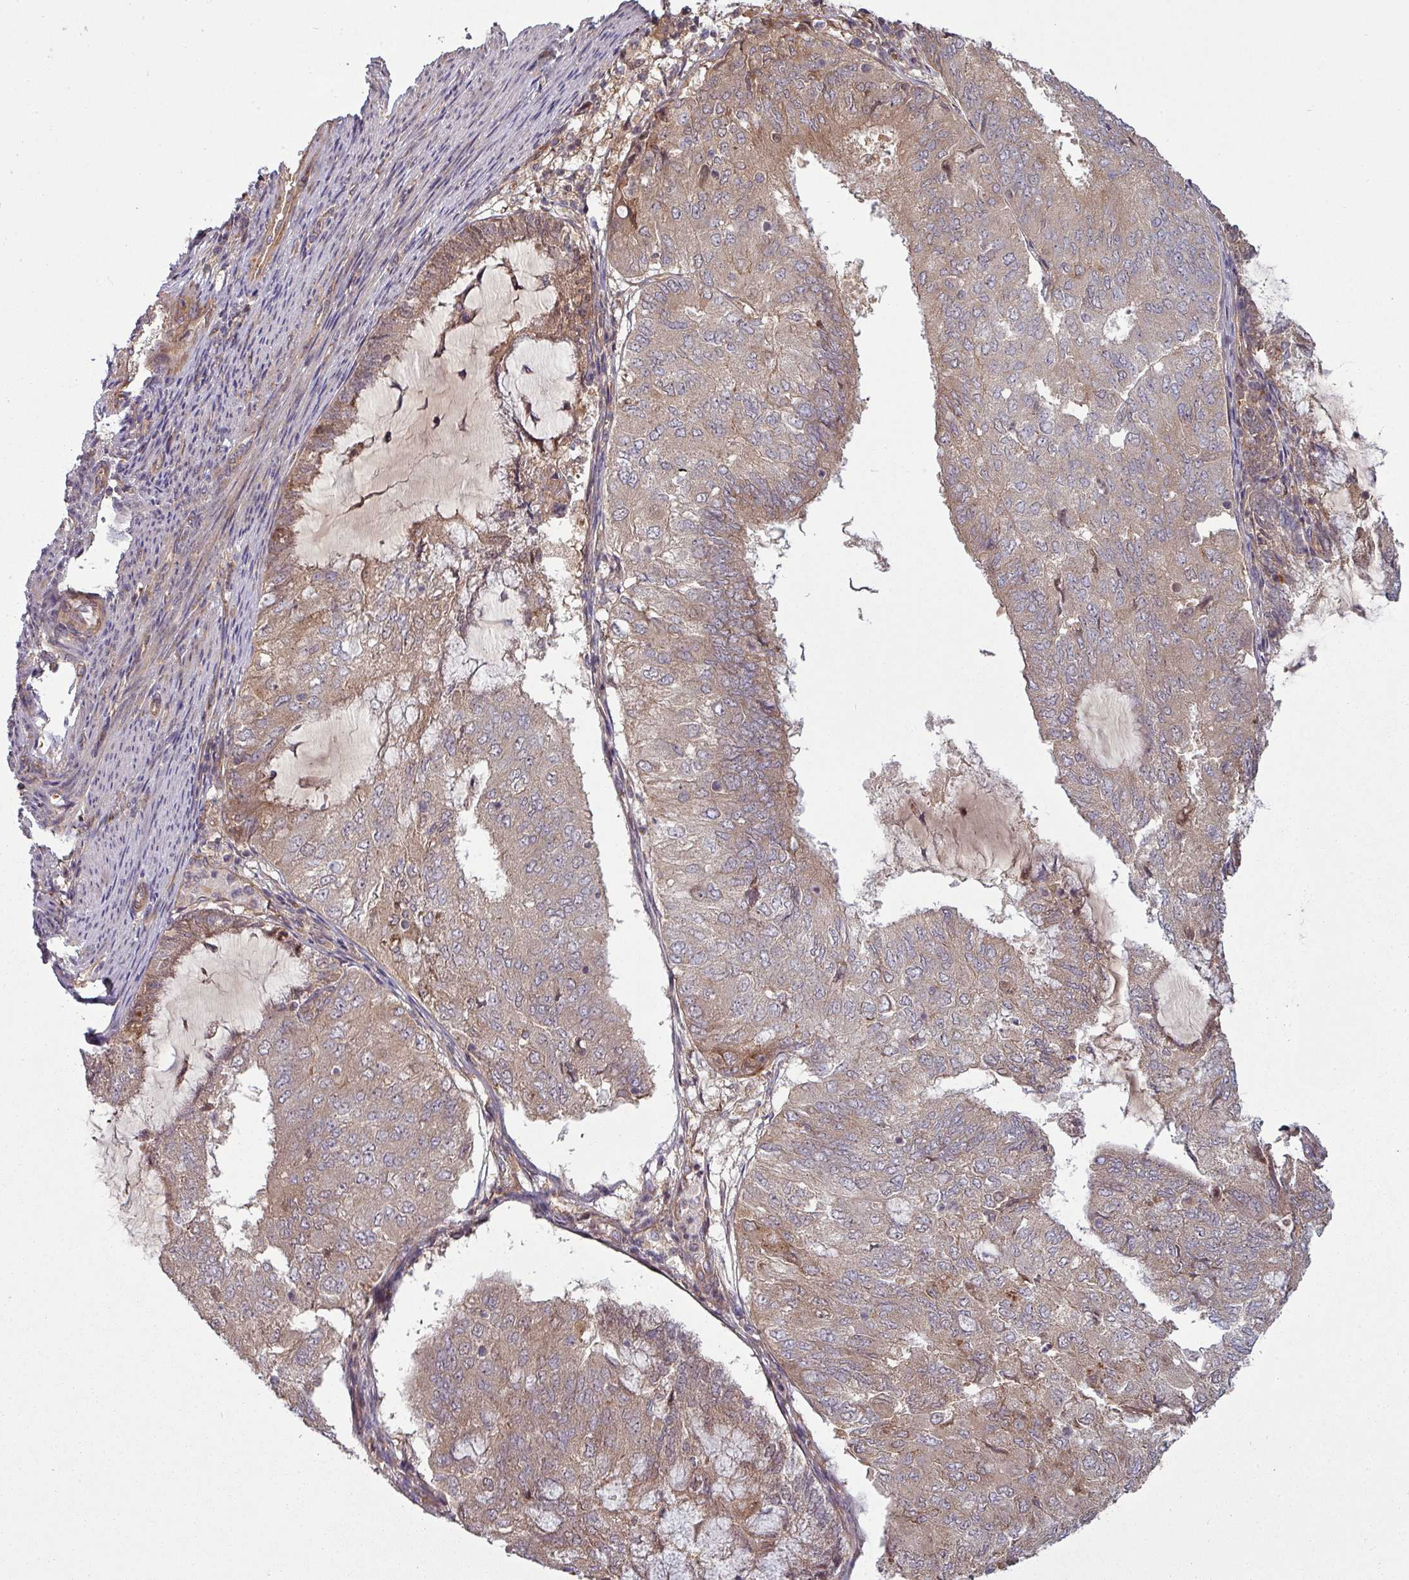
{"staining": {"intensity": "weak", "quantity": "25%-75%", "location": "cytoplasmic/membranous"}, "tissue": "endometrial cancer", "cell_type": "Tumor cells", "image_type": "cancer", "snomed": [{"axis": "morphology", "description": "Adenocarcinoma, NOS"}, {"axis": "topography", "description": "Endometrium"}], "caption": "Protein staining of endometrial adenocarcinoma tissue shows weak cytoplasmic/membranous positivity in about 25%-75% of tumor cells. (Brightfield microscopy of DAB IHC at high magnification).", "gene": "SNRNP25", "patient": {"sex": "female", "age": 81}}